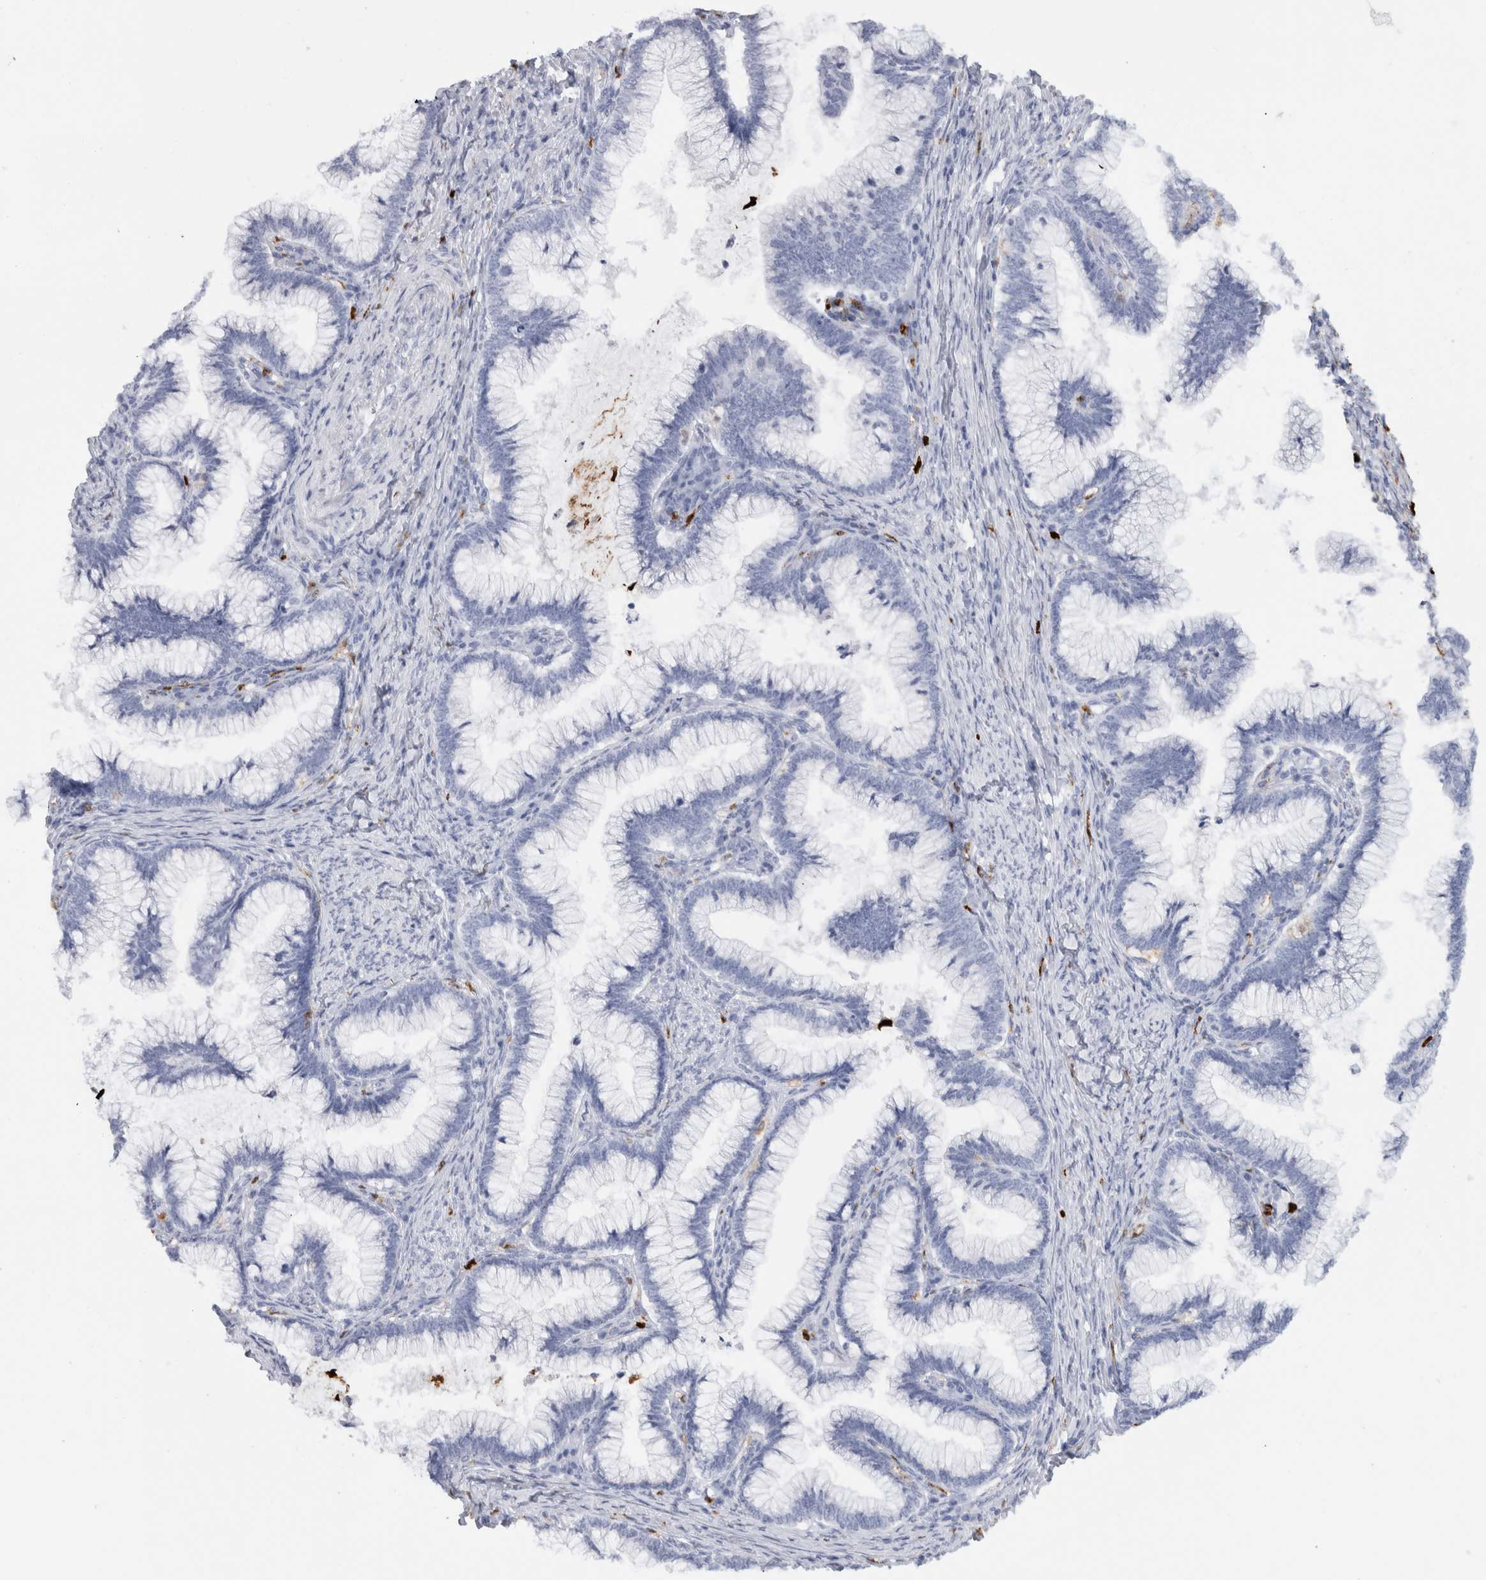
{"staining": {"intensity": "negative", "quantity": "none", "location": "none"}, "tissue": "cervical cancer", "cell_type": "Tumor cells", "image_type": "cancer", "snomed": [{"axis": "morphology", "description": "Adenocarcinoma, NOS"}, {"axis": "topography", "description": "Cervix"}], "caption": "Tumor cells are negative for protein expression in human cervical cancer. (DAB (3,3'-diaminobenzidine) IHC visualized using brightfield microscopy, high magnification).", "gene": "S100A8", "patient": {"sex": "female", "age": 36}}